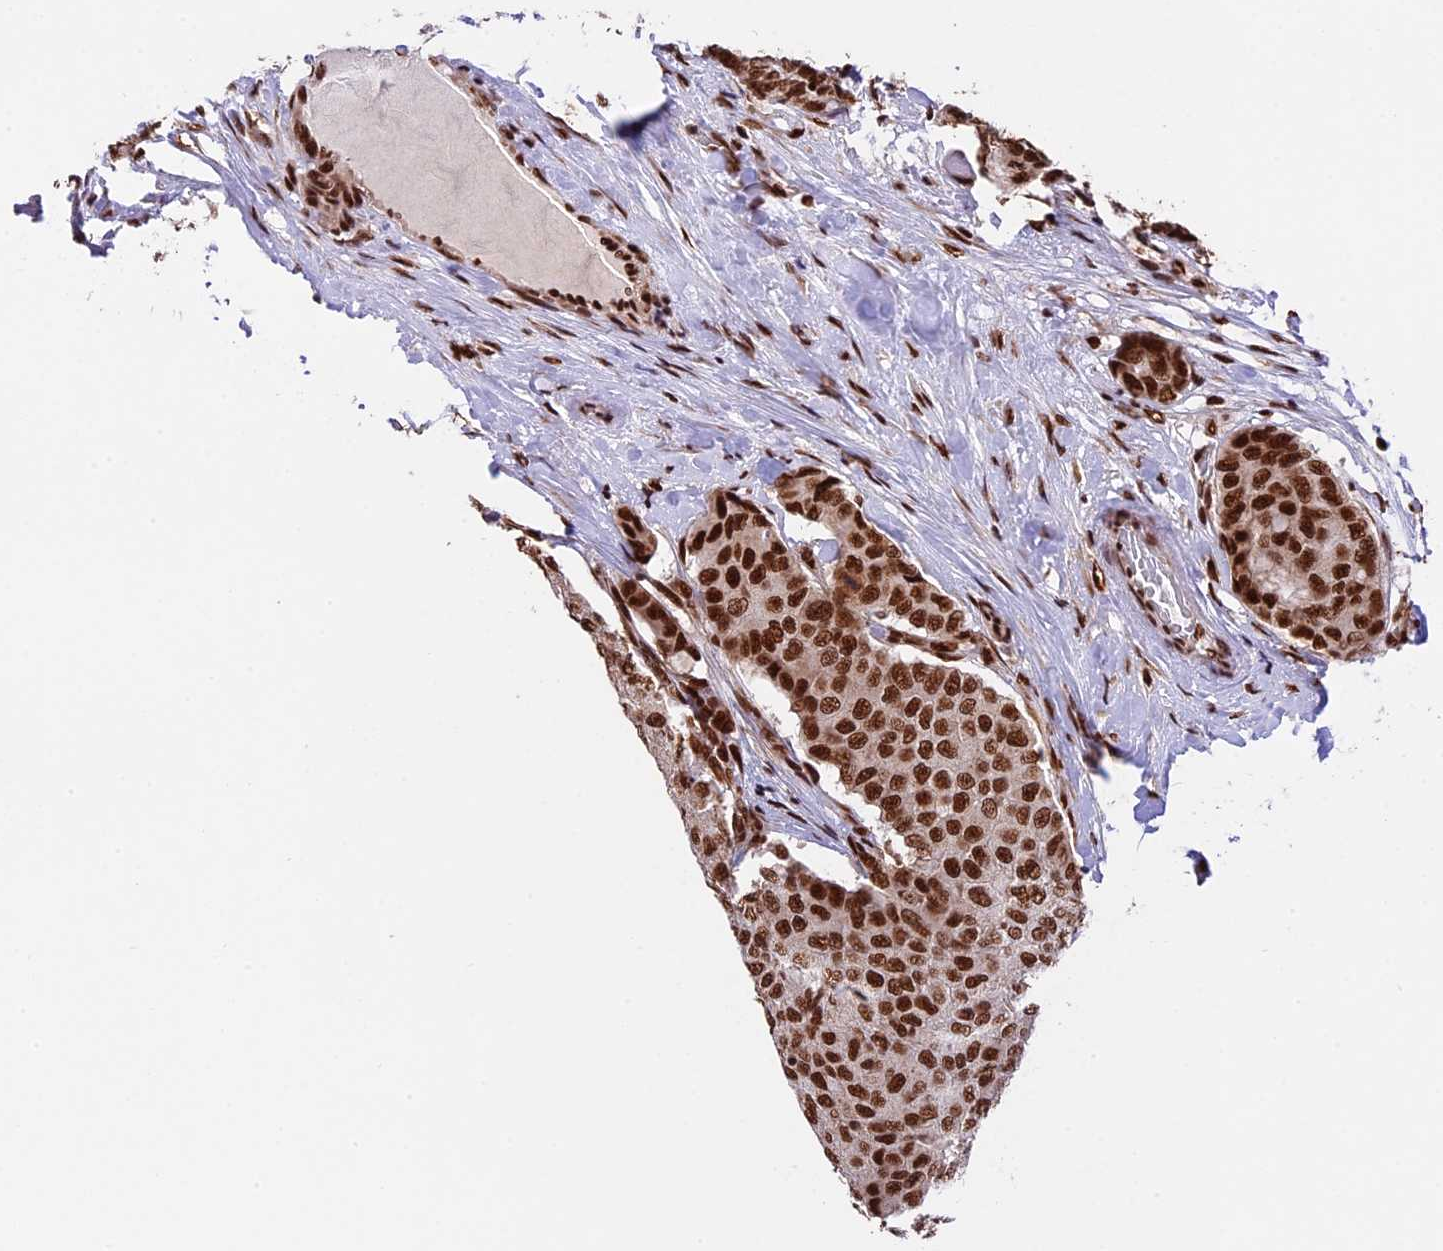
{"staining": {"intensity": "strong", "quantity": ">75%", "location": "nuclear"}, "tissue": "breast cancer", "cell_type": "Tumor cells", "image_type": "cancer", "snomed": [{"axis": "morphology", "description": "Duct carcinoma"}, {"axis": "topography", "description": "Breast"}], "caption": "This is an image of immunohistochemistry (IHC) staining of breast invasive ductal carcinoma, which shows strong positivity in the nuclear of tumor cells.", "gene": "RAMAC", "patient": {"sex": "female", "age": 75}}